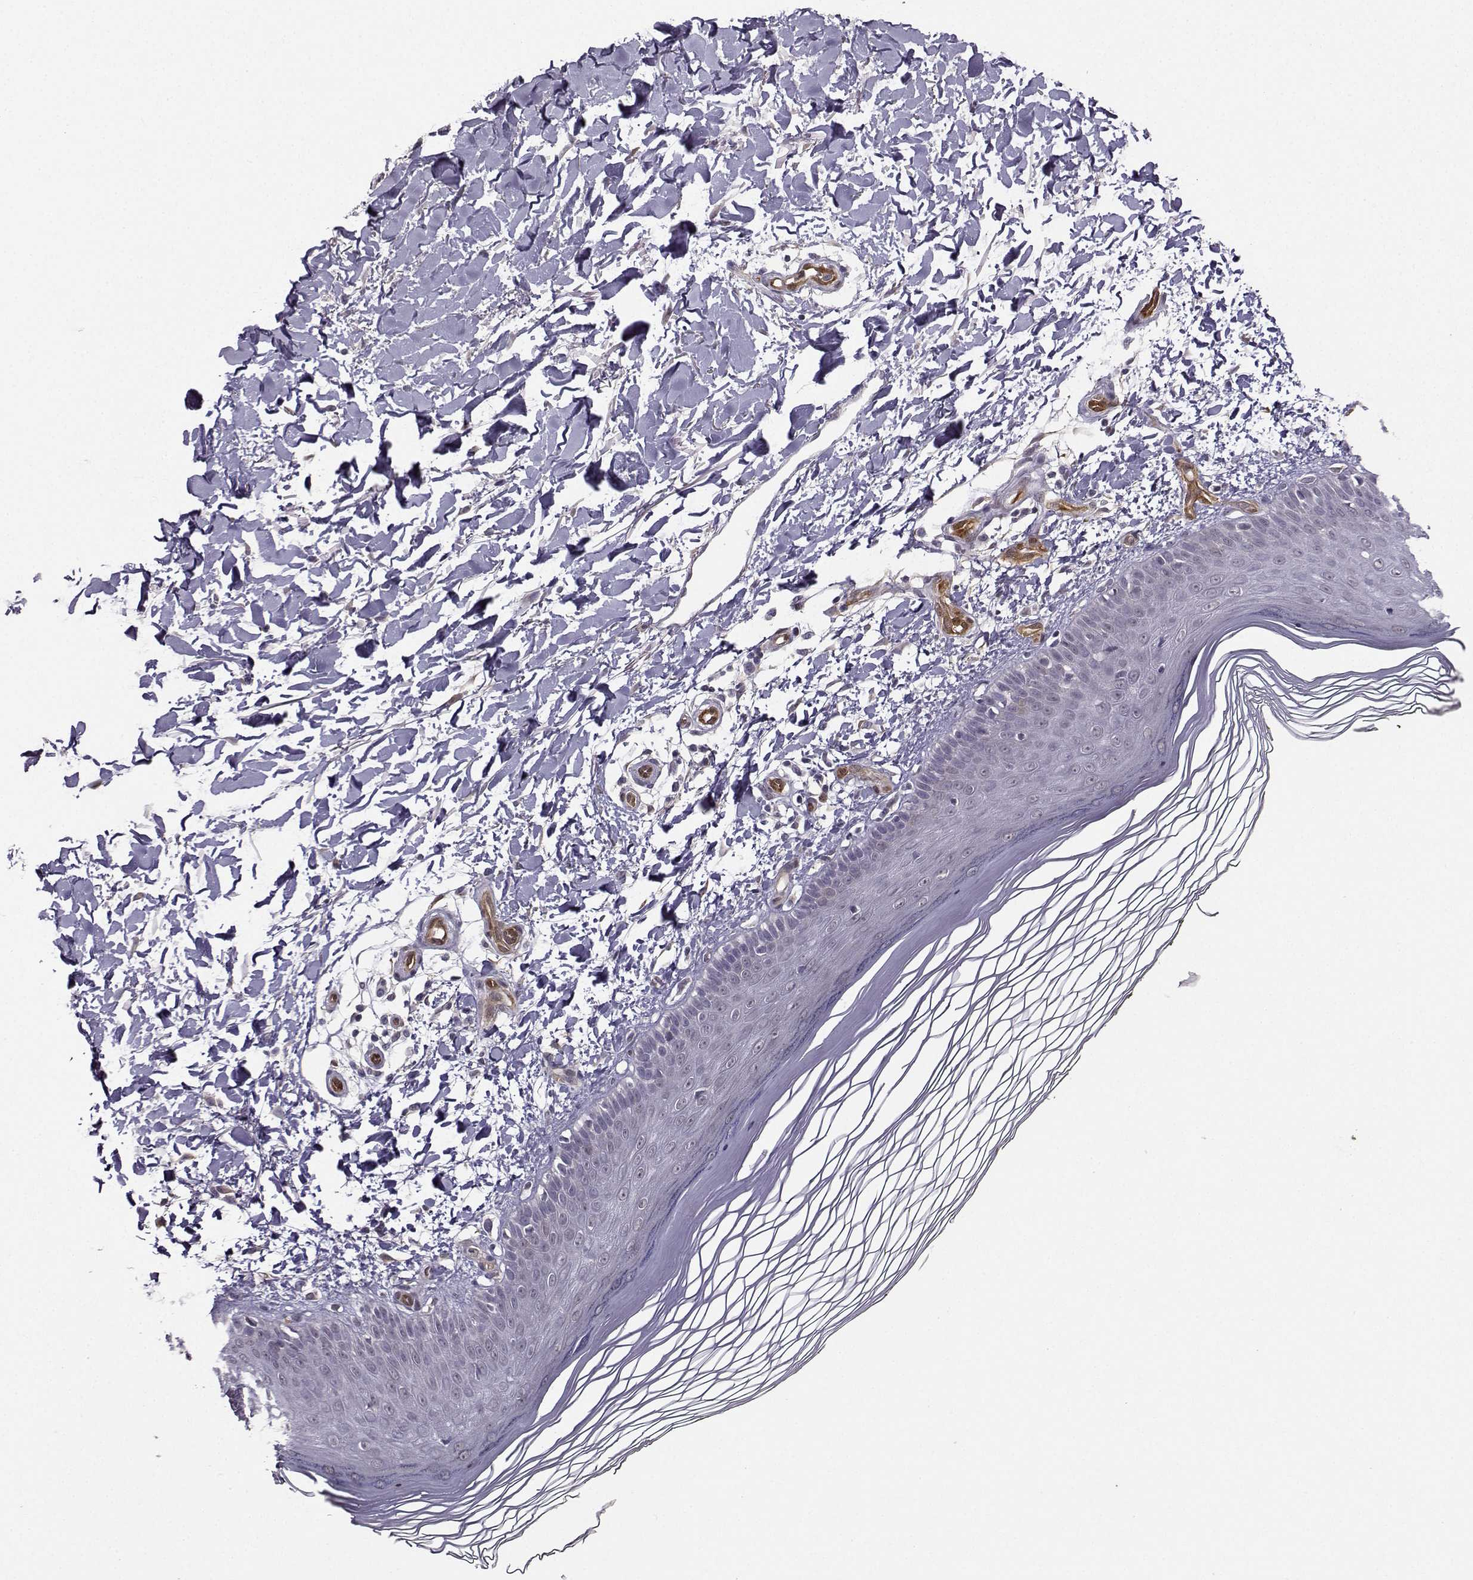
{"staining": {"intensity": "negative", "quantity": "none", "location": "none"}, "tissue": "skin", "cell_type": "Fibroblasts", "image_type": "normal", "snomed": [{"axis": "morphology", "description": "Normal tissue, NOS"}, {"axis": "topography", "description": "Skin"}], "caption": "Immunohistochemistry (IHC) image of unremarkable skin: human skin stained with DAB (3,3'-diaminobenzidine) reveals no significant protein expression in fibroblasts.", "gene": "NQO1", "patient": {"sex": "female", "age": 62}}